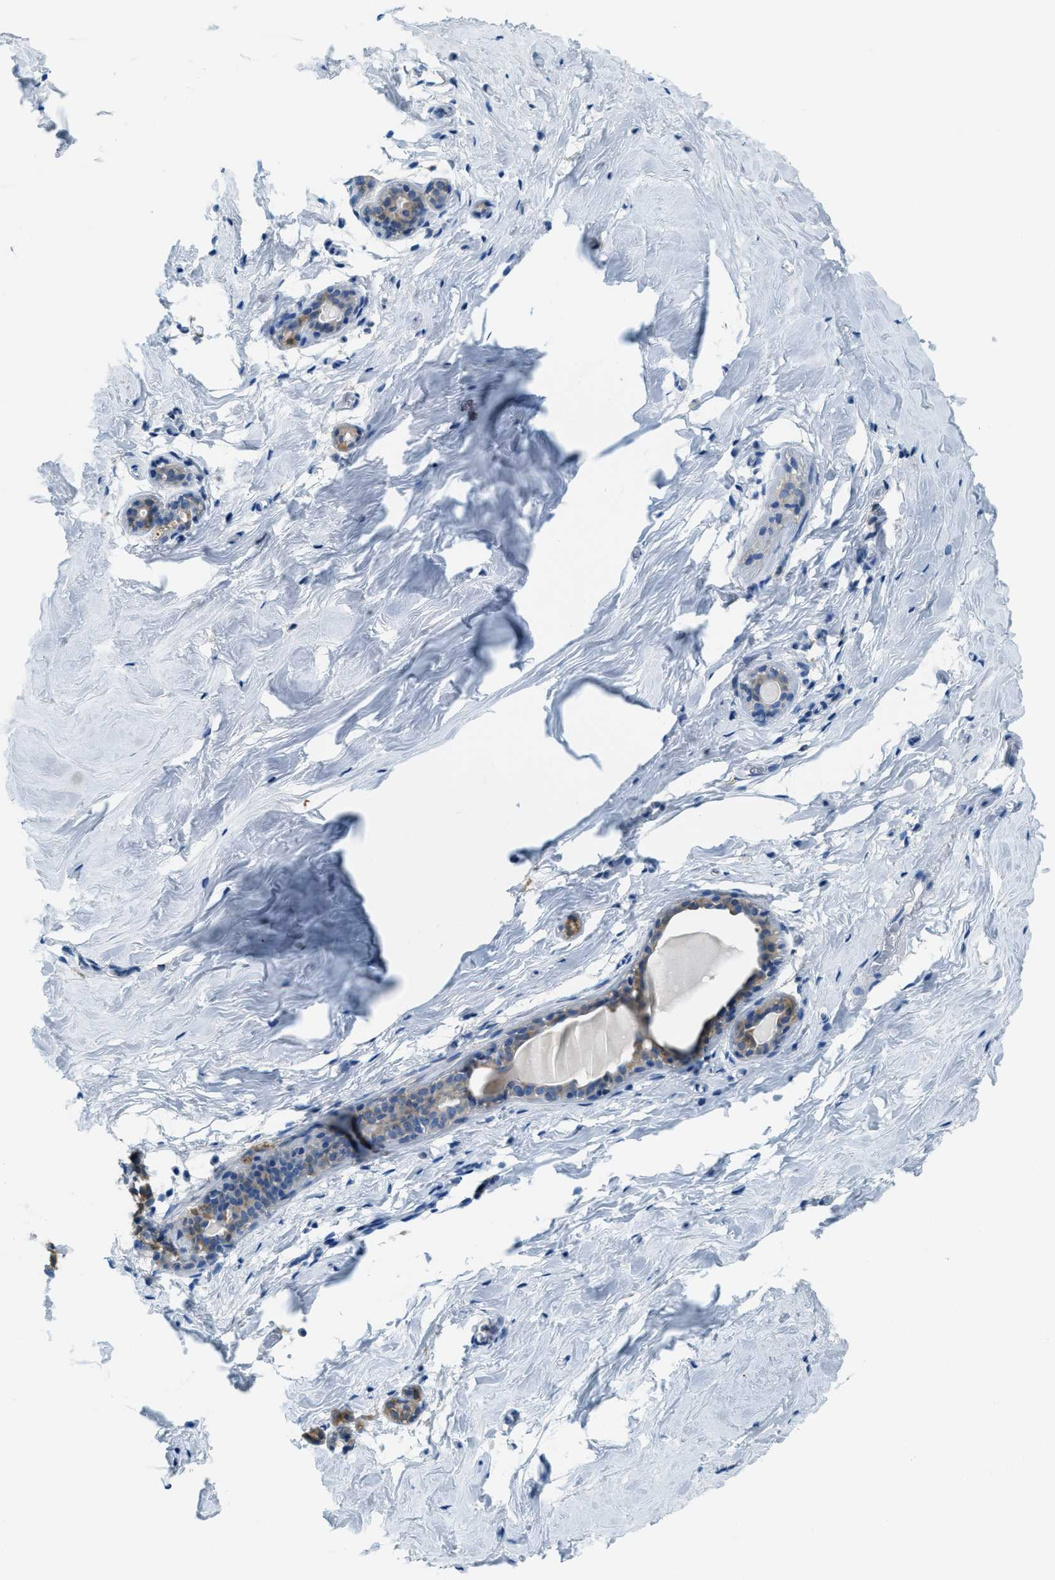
{"staining": {"intensity": "weak", "quantity": "25%-75%", "location": "cytoplasmic/membranous"}, "tissue": "breast", "cell_type": "Adipocytes", "image_type": "normal", "snomed": [{"axis": "morphology", "description": "Normal tissue, NOS"}, {"axis": "topography", "description": "Breast"}], "caption": "About 25%-75% of adipocytes in normal human breast demonstrate weak cytoplasmic/membranous protein expression as visualized by brown immunohistochemical staining.", "gene": "MATCAP2", "patient": {"sex": "female", "age": 62}}